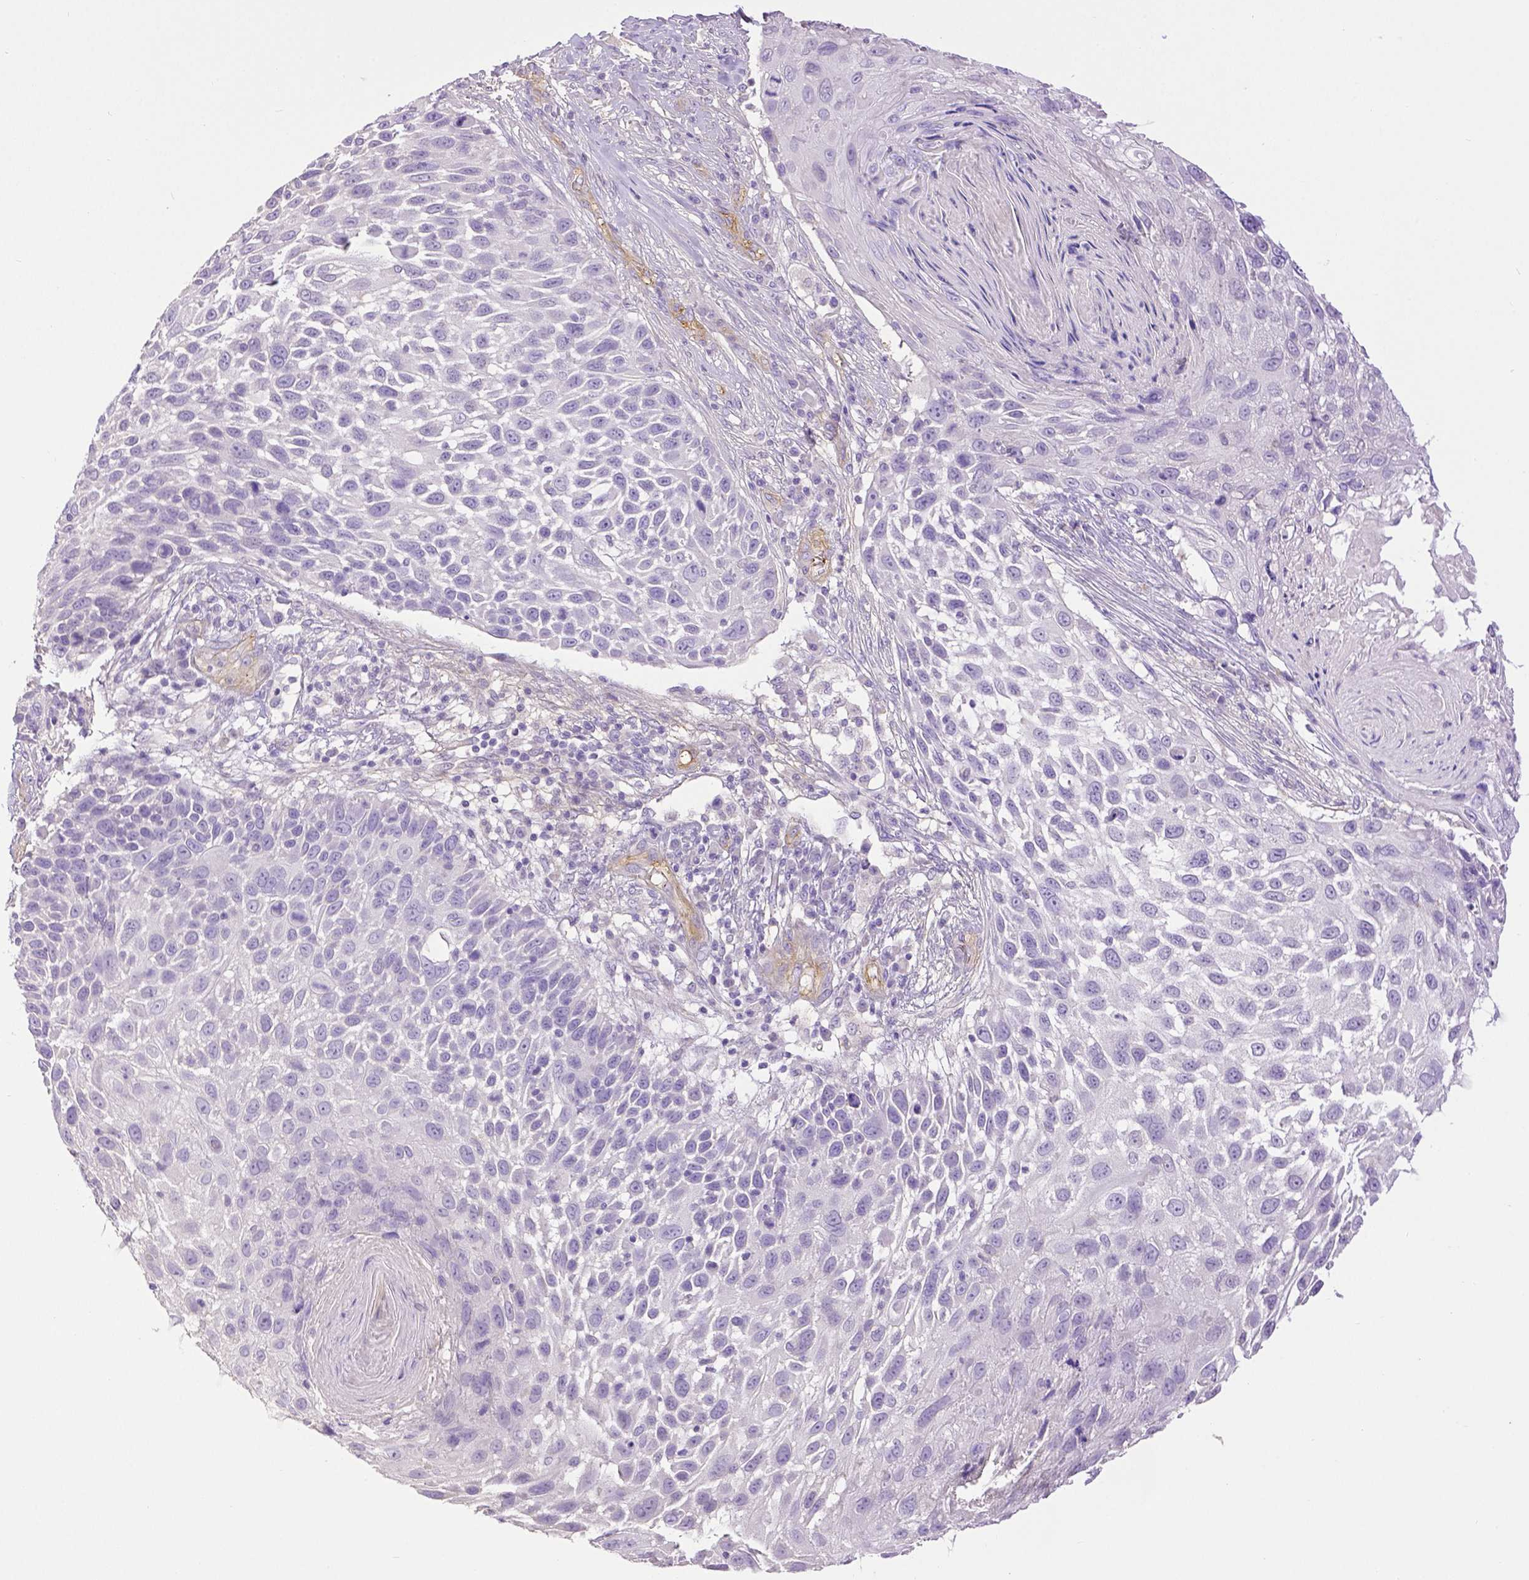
{"staining": {"intensity": "negative", "quantity": "none", "location": "none"}, "tissue": "skin cancer", "cell_type": "Tumor cells", "image_type": "cancer", "snomed": [{"axis": "morphology", "description": "Squamous cell carcinoma, NOS"}, {"axis": "topography", "description": "Skin"}], "caption": "The micrograph exhibits no staining of tumor cells in squamous cell carcinoma (skin). (DAB (3,3'-diaminobenzidine) immunohistochemistry with hematoxylin counter stain).", "gene": "THY1", "patient": {"sex": "male", "age": 92}}